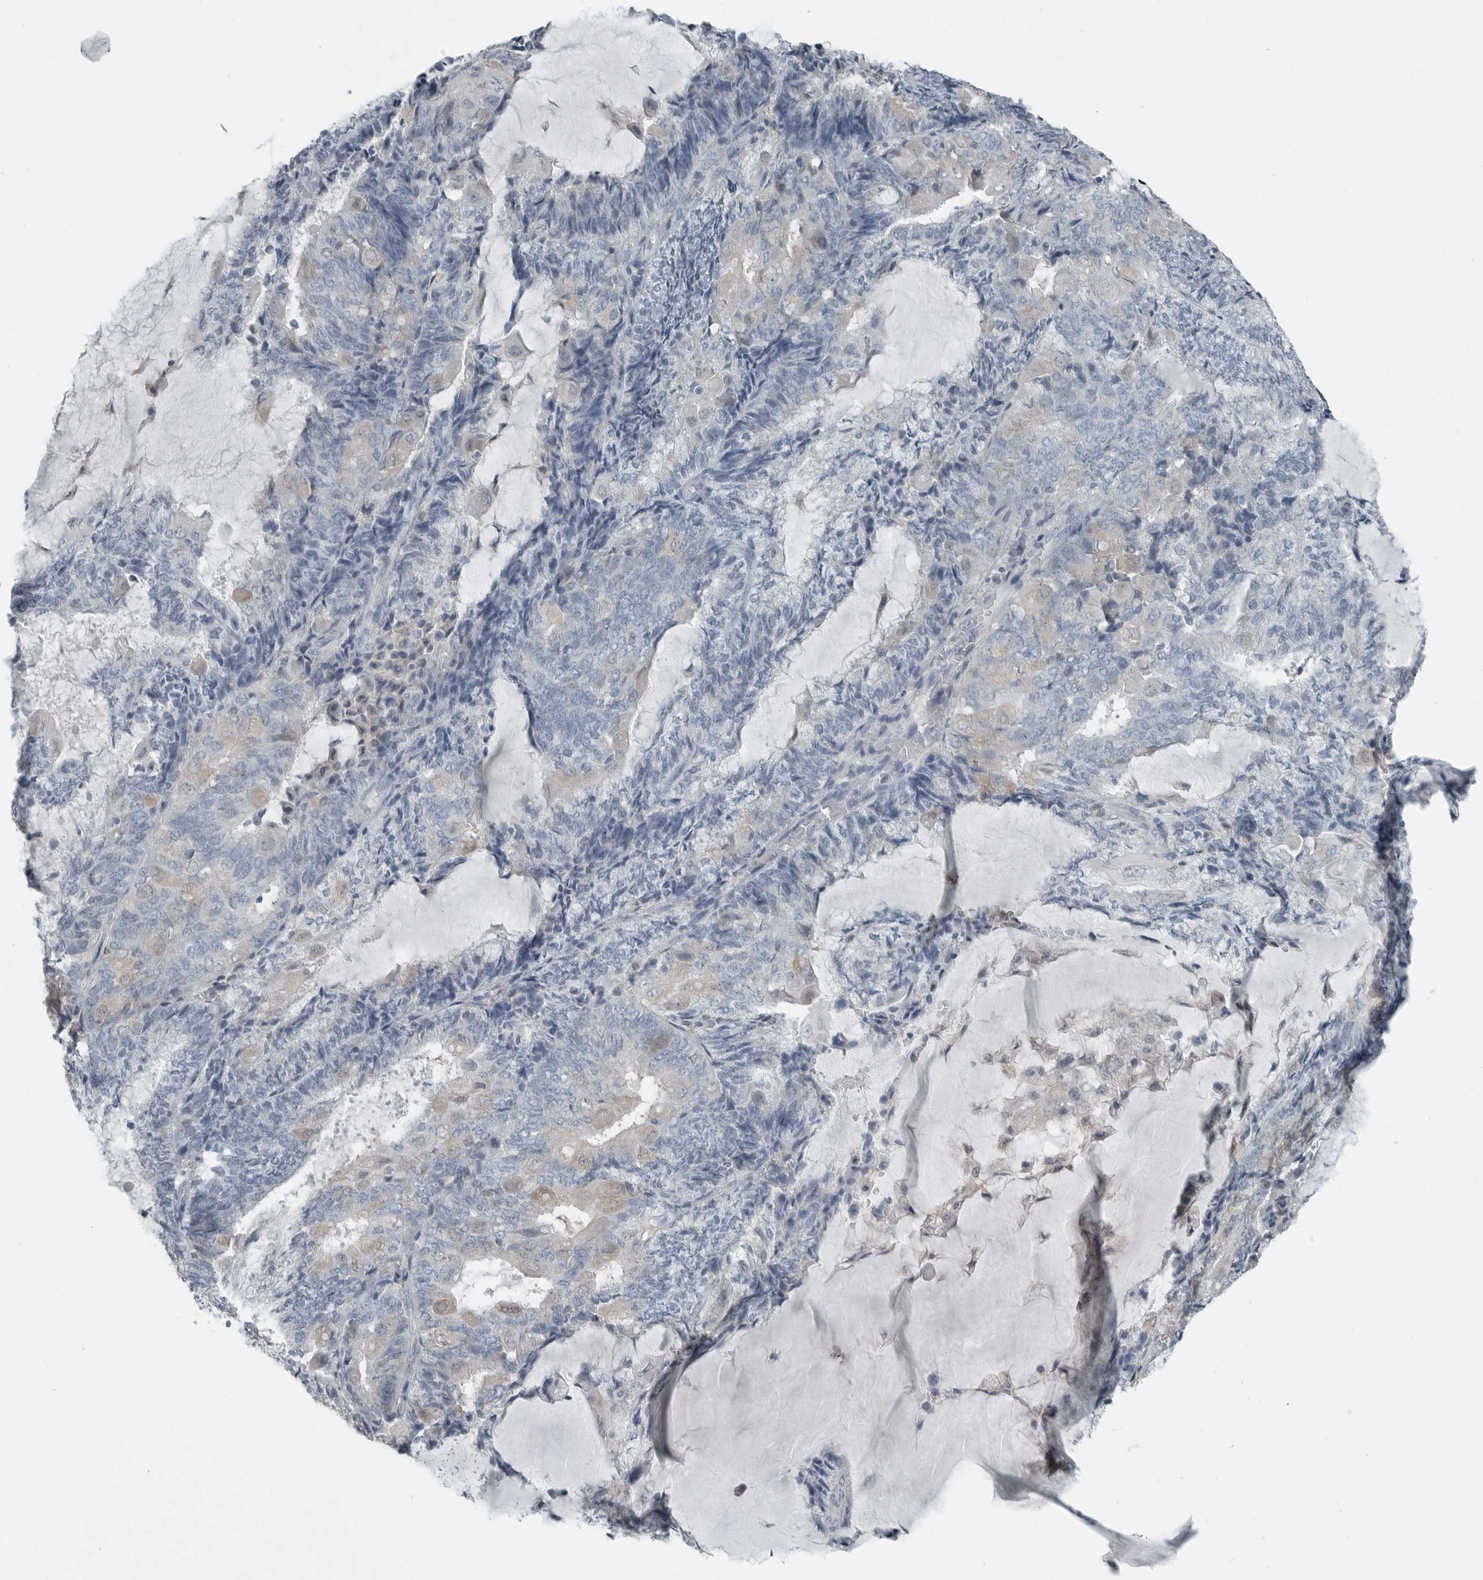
{"staining": {"intensity": "negative", "quantity": "none", "location": "none"}, "tissue": "endometrial cancer", "cell_type": "Tumor cells", "image_type": "cancer", "snomed": [{"axis": "morphology", "description": "Adenocarcinoma, NOS"}, {"axis": "topography", "description": "Endometrium"}], "caption": "Tumor cells show no significant protein expression in endometrial cancer (adenocarcinoma).", "gene": "KYAT1", "patient": {"sex": "female", "age": 81}}